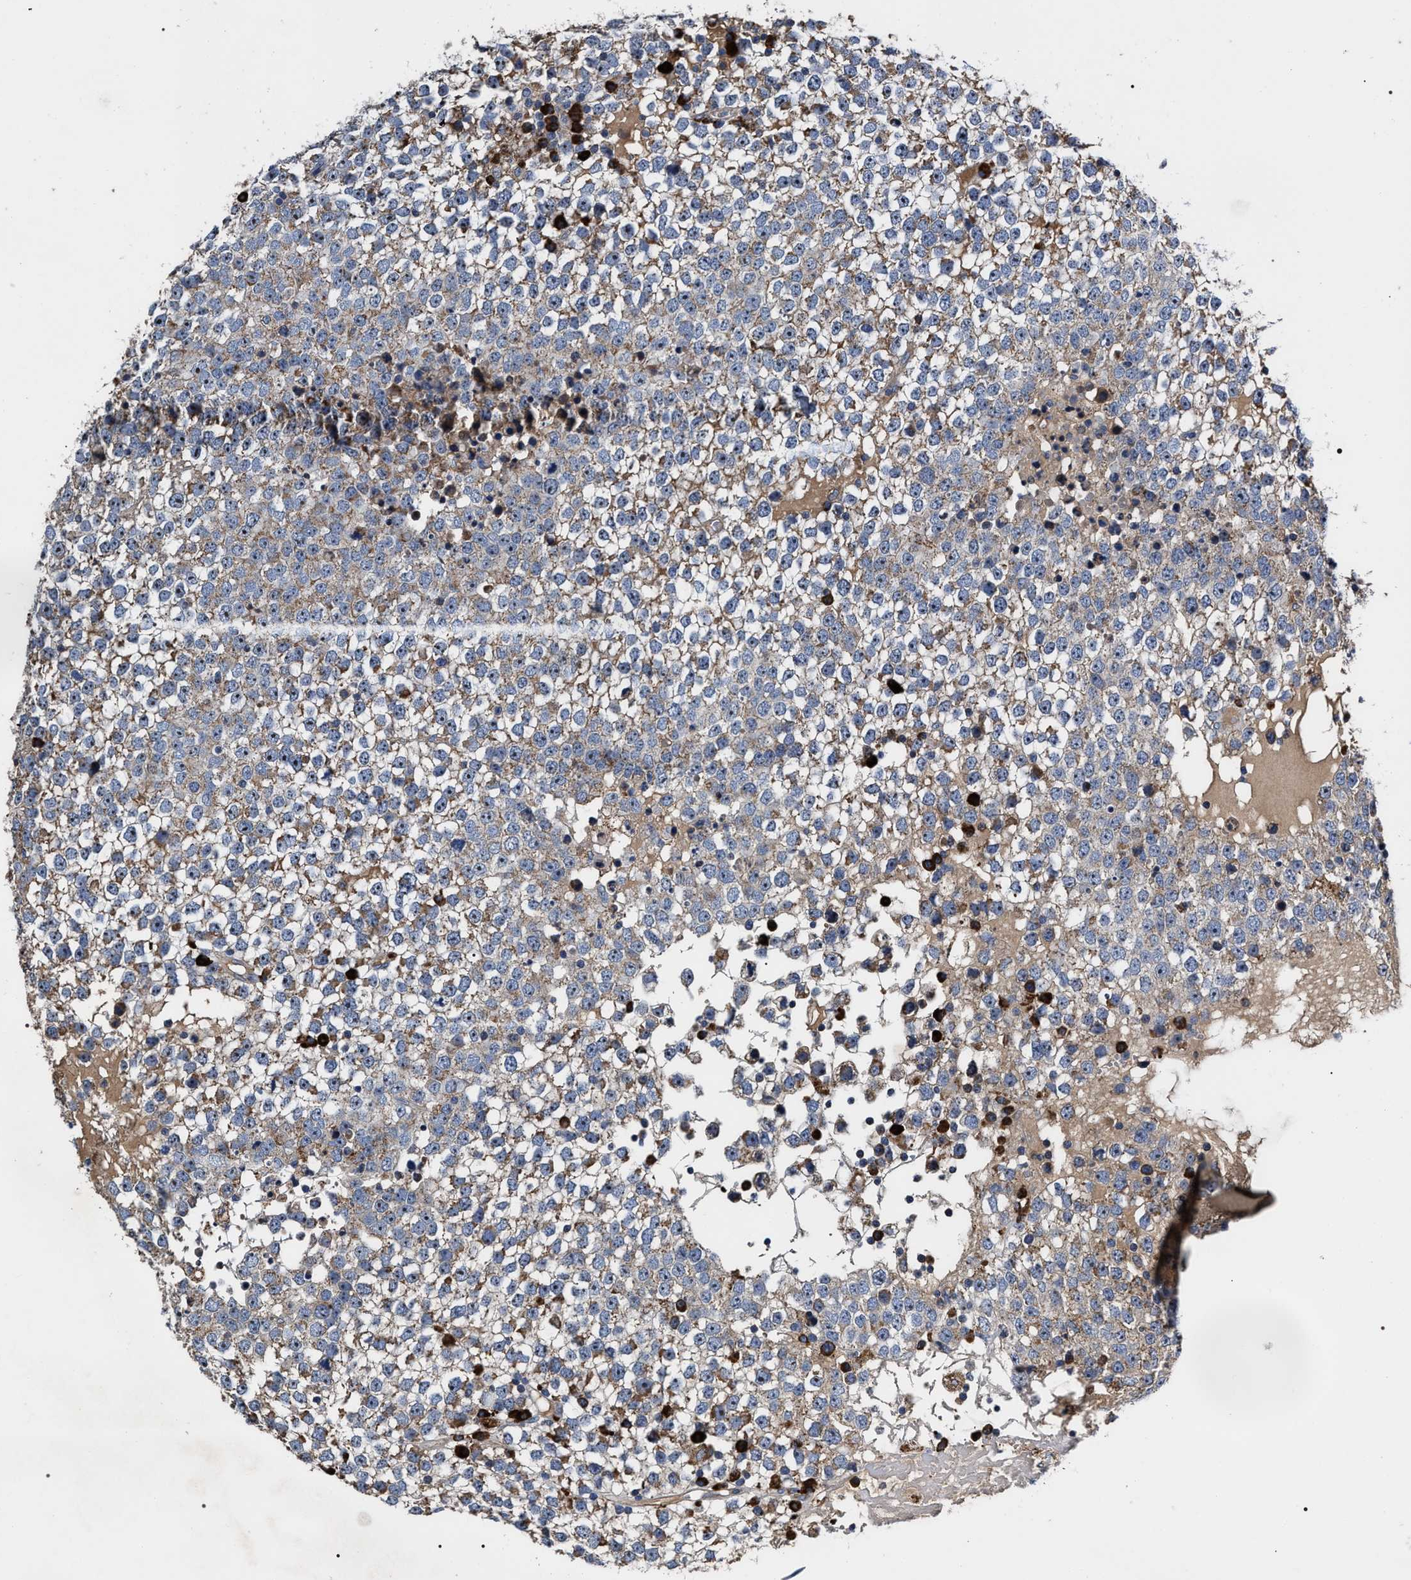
{"staining": {"intensity": "weak", "quantity": "25%-75%", "location": "cytoplasmic/membranous"}, "tissue": "testis cancer", "cell_type": "Tumor cells", "image_type": "cancer", "snomed": [{"axis": "morphology", "description": "Seminoma, NOS"}, {"axis": "topography", "description": "Testis"}], "caption": "Brown immunohistochemical staining in human seminoma (testis) shows weak cytoplasmic/membranous staining in about 25%-75% of tumor cells.", "gene": "MACC1", "patient": {"sex": "male", "age": 65}}